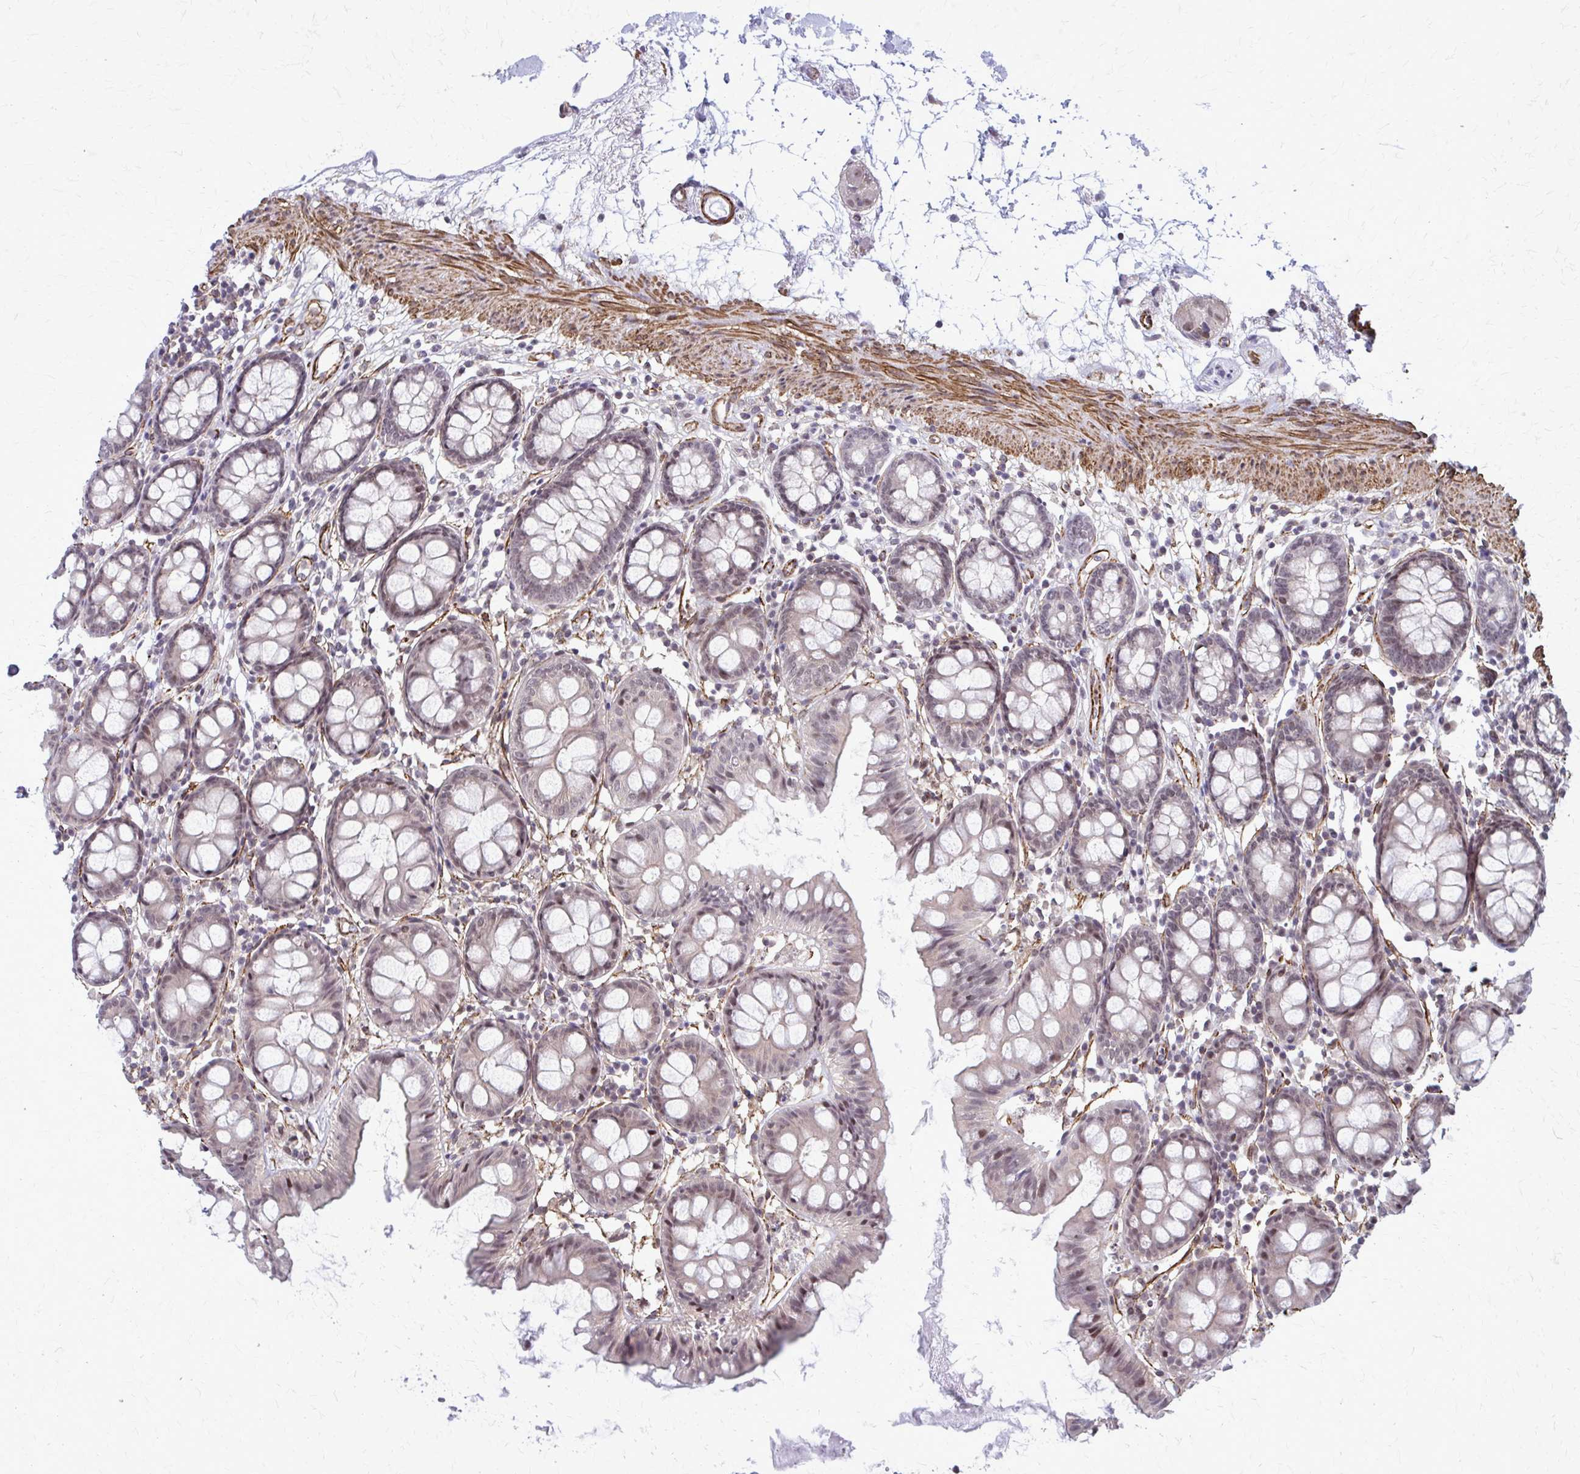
{"staining": {"intensity": "strong", "quantity": ">75%", "location": "cytoplasmic/membranous"}, "tissue": "colon", "cell_type": "Endothelial cells", "image_type": "normal", "snomed": [{"axis": "morphology", "description": "Normal tissue, NOS"}, {"axis": "topography", "description": "Colon"}], "caption": "Benign colon demonstrates strong cytoplasmic/membranous positivity in approximately >75% of endothelial cells, visualized by immunohistochemistry. The staining was performed using DAB to visualize the protein expression in brown, while the nuclei were stained in blue with hematoxylin (Magnification: 20x).", "gene": "NRBF2", "patient": {"sex": "female", "age": 84}}